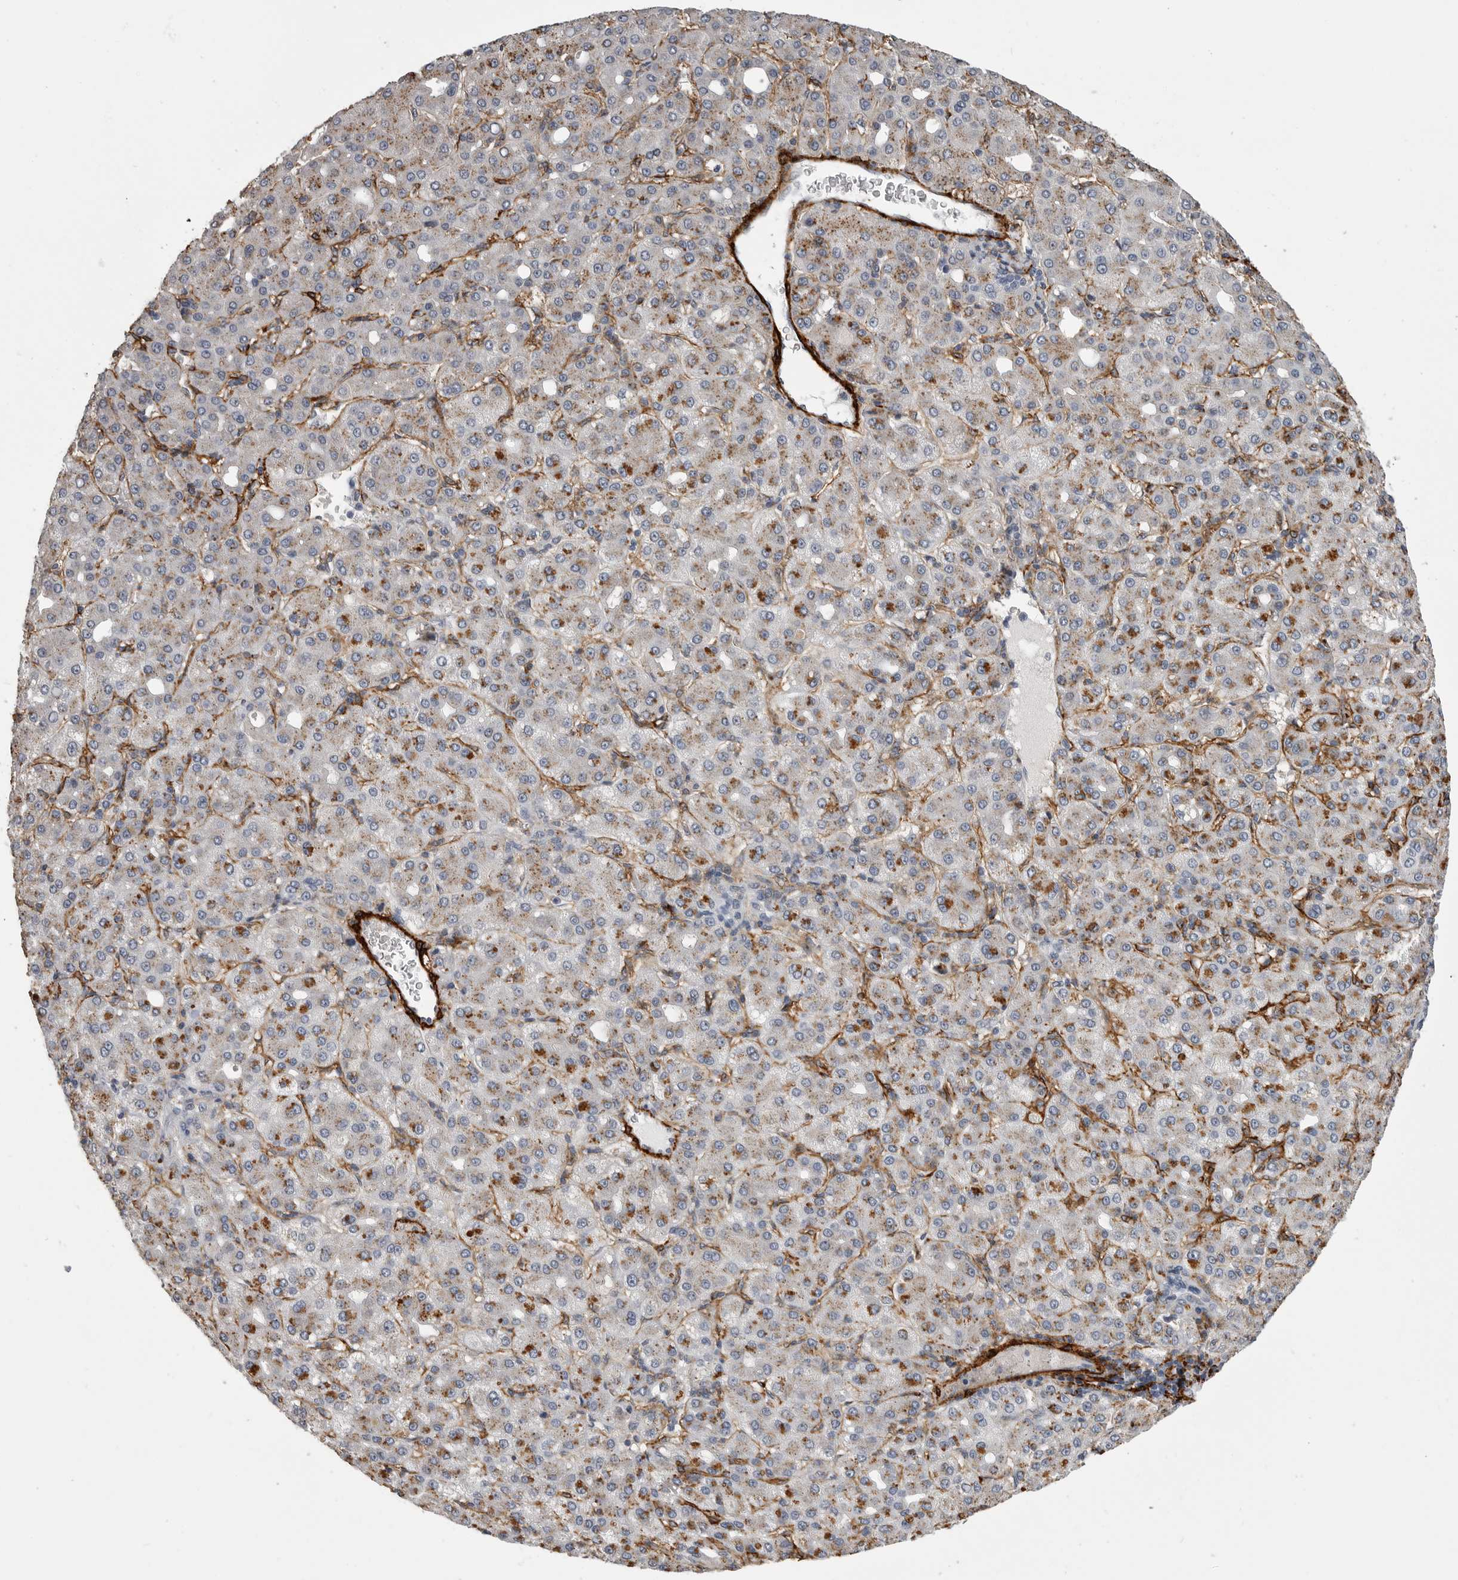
{"staining": {"intensity": "moderate", "quantity": "<25%", "location": "cytoplasmic/membranous"}, "tissue": "liver cancer", "cell_type": "Tumor cells", "image_type": "cancer", "snomed": [{"axis": "morphology", "description": "Carcinoma, Hepatocellular, NOS"}, {"axis": "topography", "description": "Liver"}], "caption": "A brown stain highlights moderate cytoplasmic/membranous staining of a protein in human liver cancer (hepatocellular carcinoma) tumor cells.", "gene": "AOC3", "patient": {"sex": "male", "age": 65}}